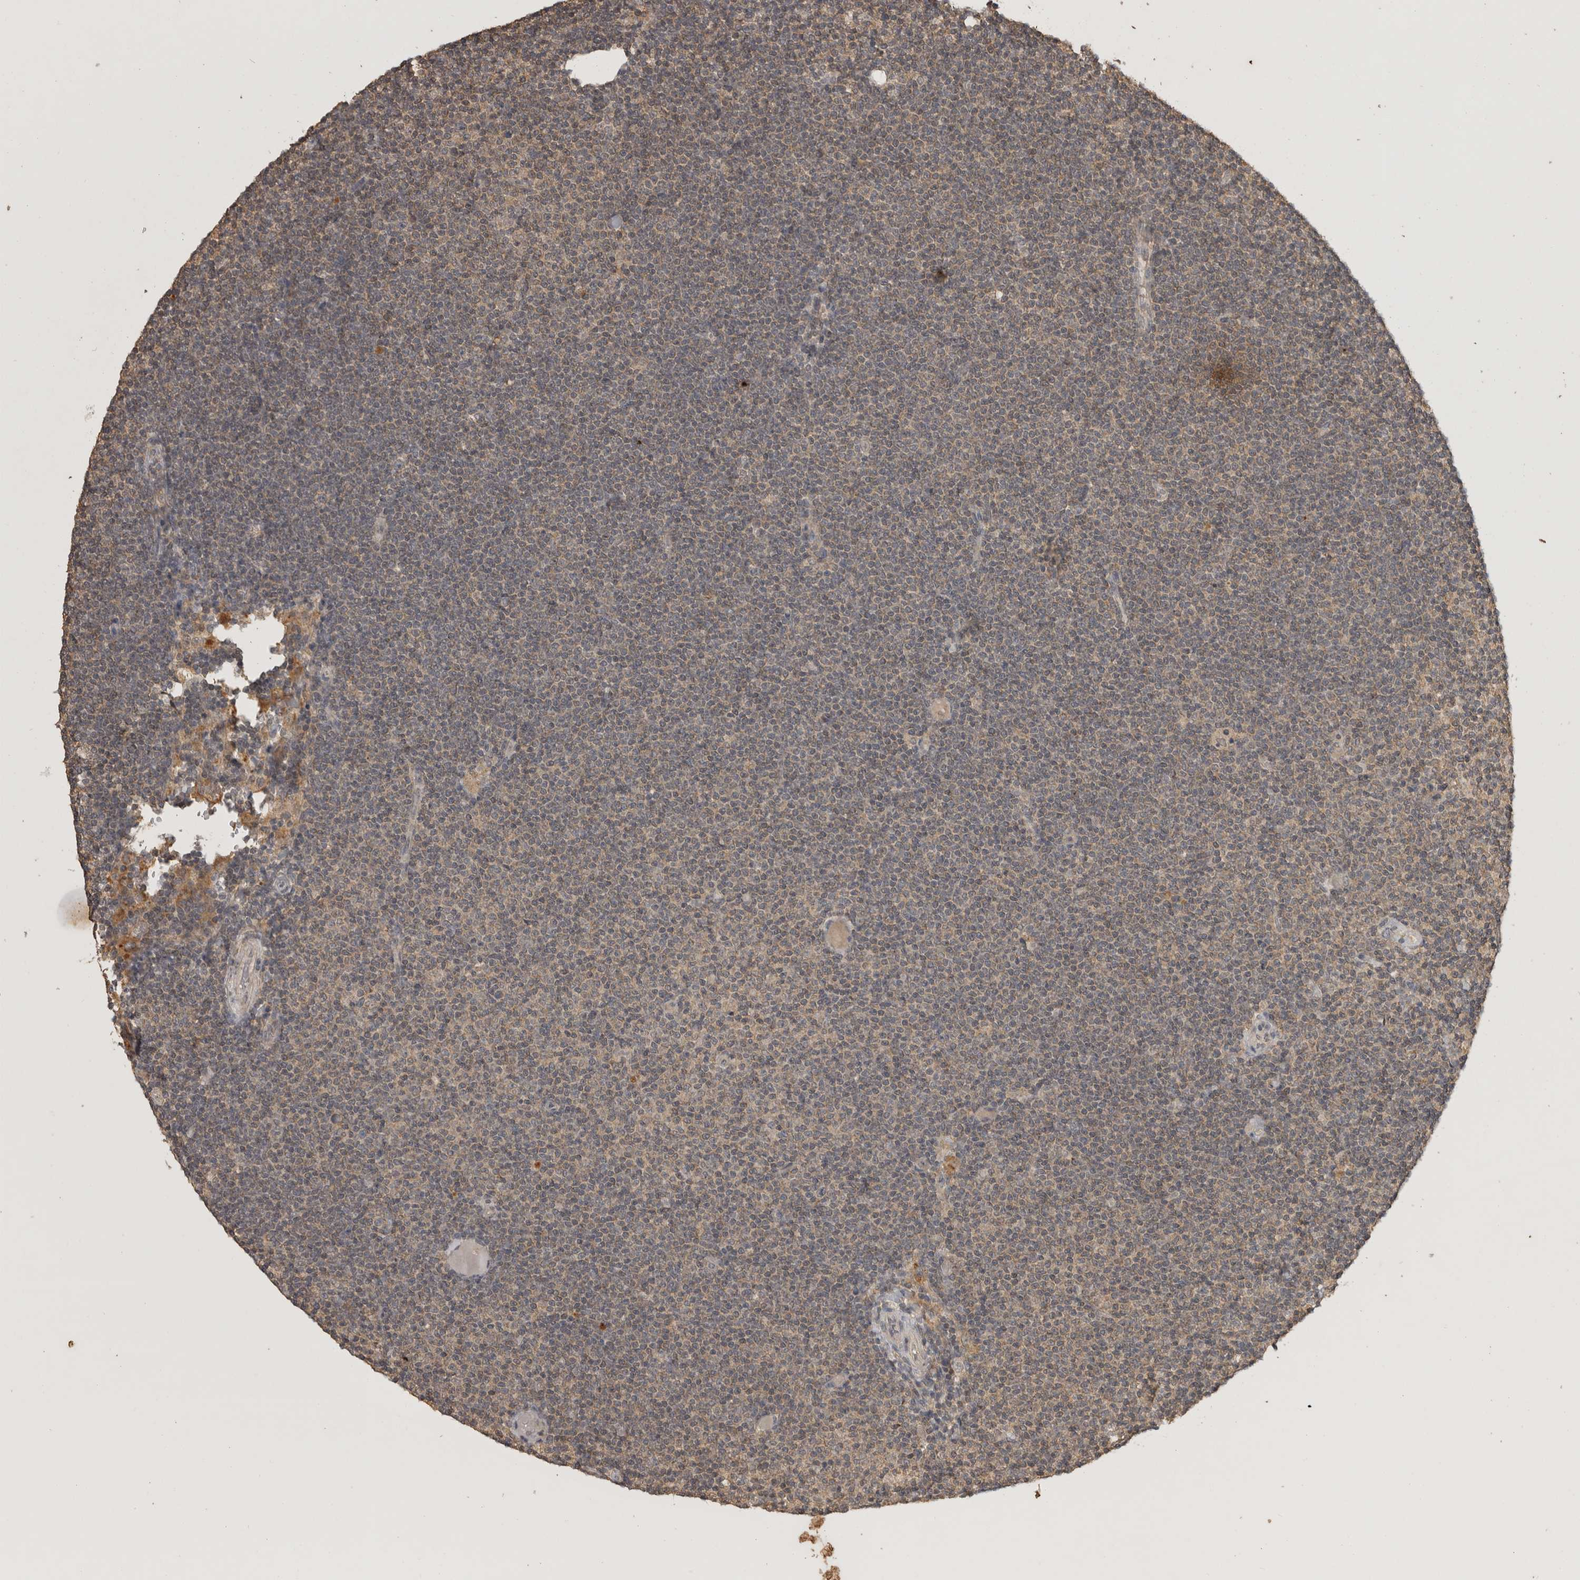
{"staining": {"intensity": "weak", "quantity": "<25%", "location": "cytoplasmic/membranous"}, "tissue": "lymphoma", "cell_type": "Tumor cells", "image_type": "cancer", "snomed": [{"axis": "morphology", "description": "Malignant lymphoma, non-Hodgkin's type, Low grade"}, {"axis": "topography", "description": "Lymph node"}], "caption": "Malignant lymphoma, non-Hodgkin's type (low-grade) was stained to show a protein in brown. There is no significant positivity in tumor cells.", "gene": "ADAMTS4", "patient": {"sex": "female", "age": 53}}